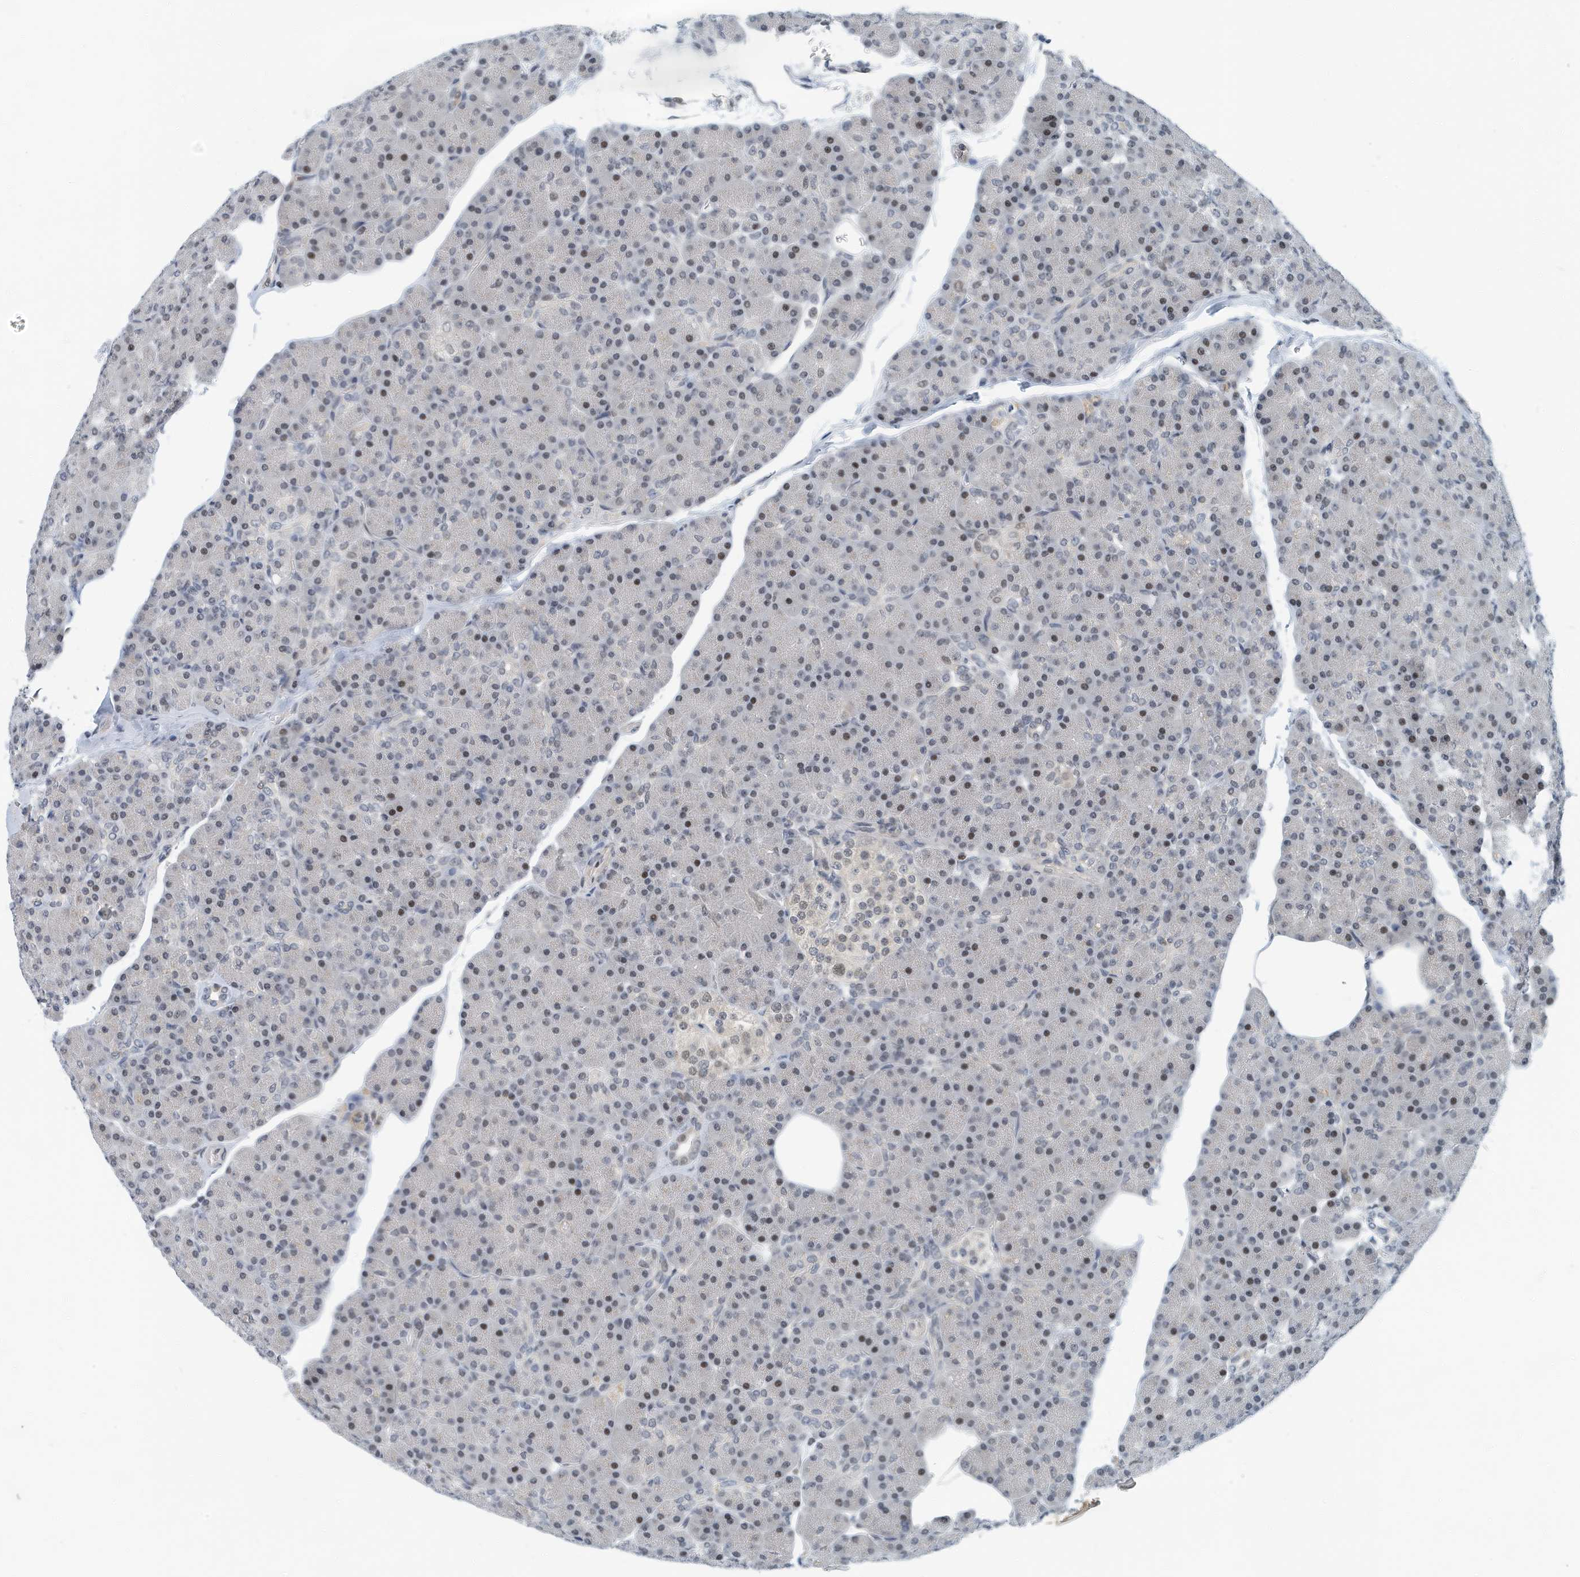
{"staining": {"intensity": "weak", "quantity": ">75%", "location": "nuclear"}, "tissue": "pancreas", "cell_type": "Exocrine glandular cells", "image_type": "normal", "snomed": [{"axis": "morphology", "description": "Normal tissue, NOS"}, {"axis": "topography", "description": "Pancreas"}], "caption": "DAB (3,3'-diaminobenzidine) immunohistochemical staining of unremarkable pancreas demonstrates weak nuclear protein expression in approximately >75% of exocrine glandular cells.", "gene": "KIF15", "patient": {"sex": "female", "age": 43}}